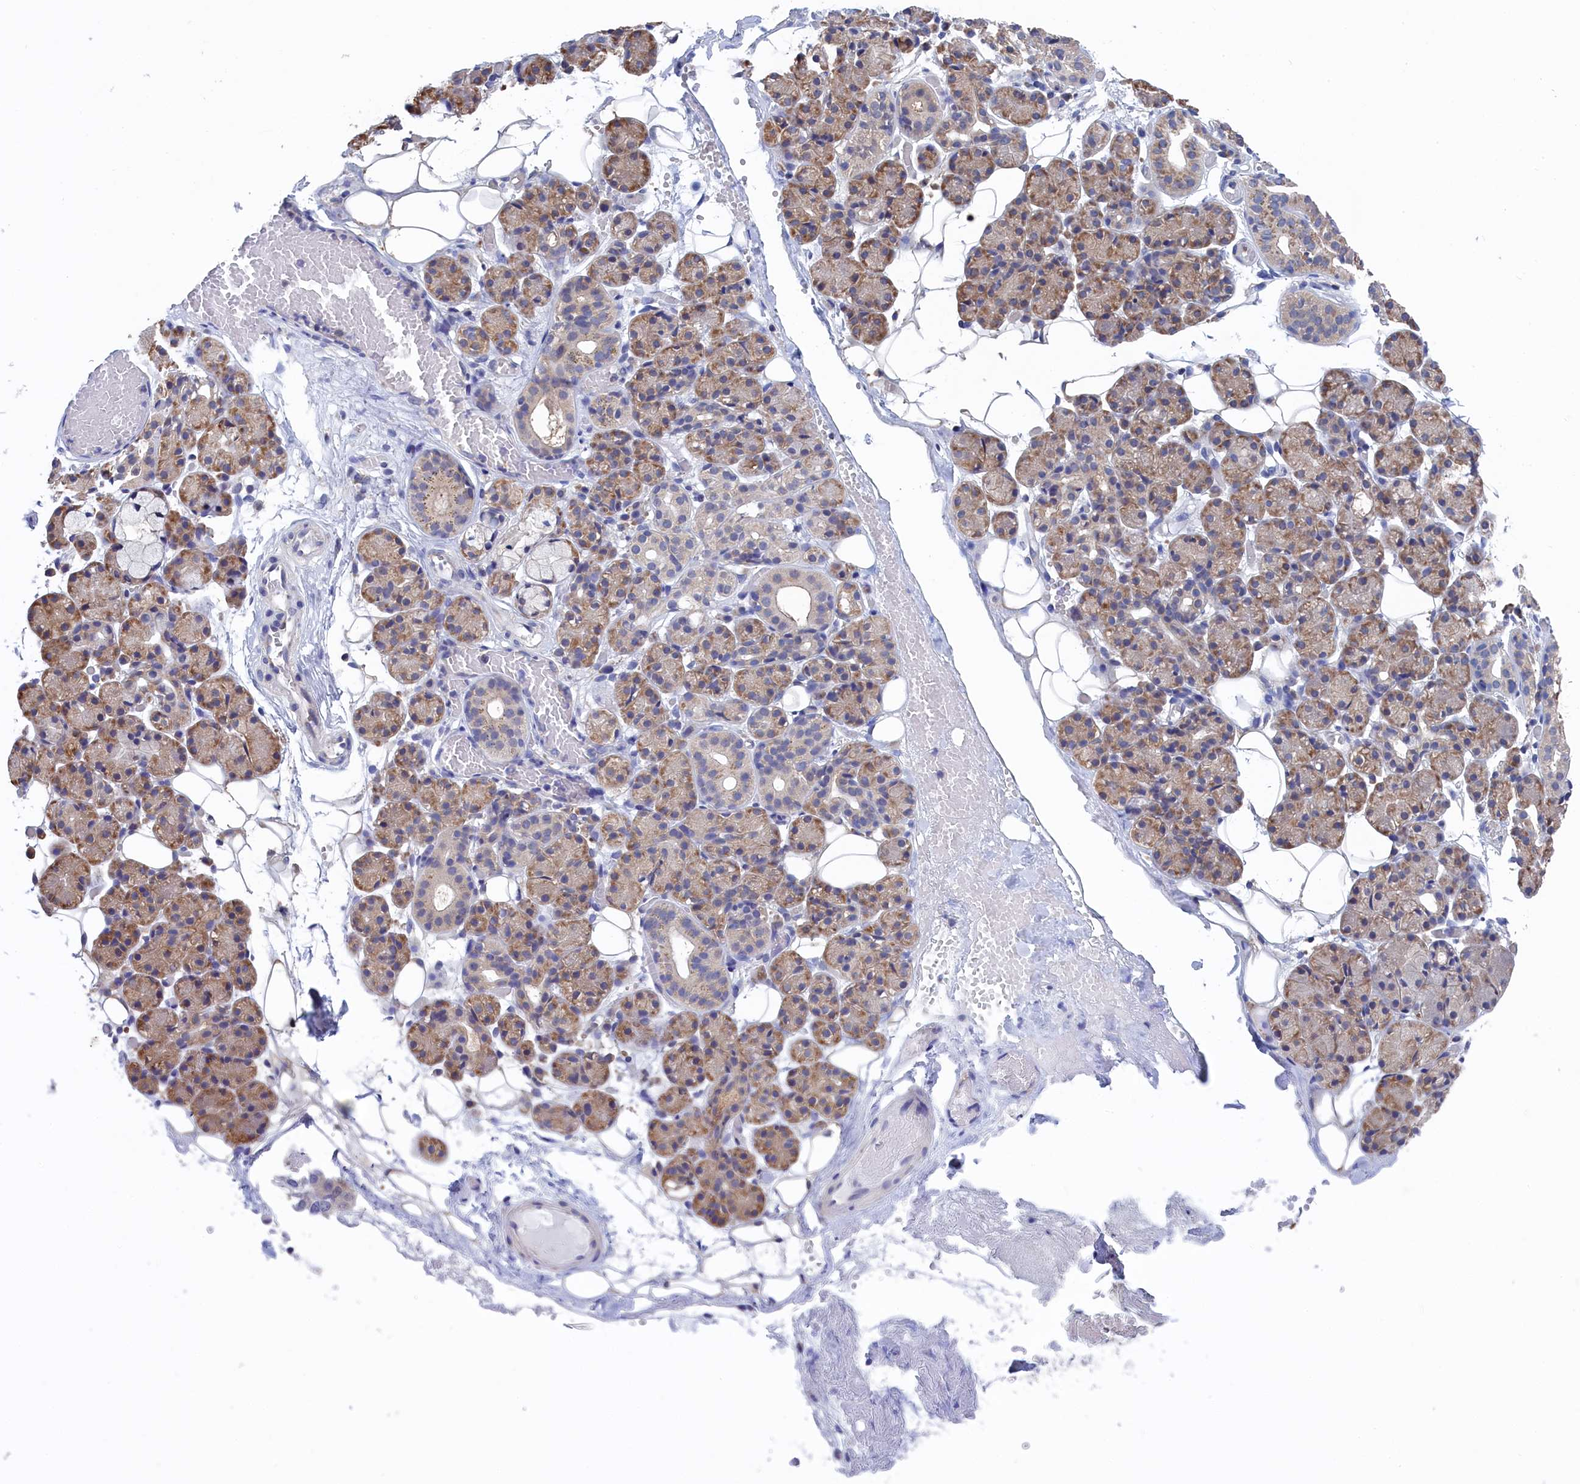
{"staining": {"intensity": "moderate", "quantity": "25%-75%", "location": "cytoplasmic/membranous"}, "tissue": "salivary gland", "cell_type": "Glandular cells", "image_type": "normal", "snomed": [{"axis": "morphology", "description": "Normal tissue, NOS"}, {"axis": "topography", "description": "Salivary gland"}], "caption": "This is a micrograph of IHC staining of benign salivary gland, which shows moderate staining in the cytoplasmic/membranous of glandular cells.", "gene": "PGP", "patient": {"sex": "male", "age": 63}}